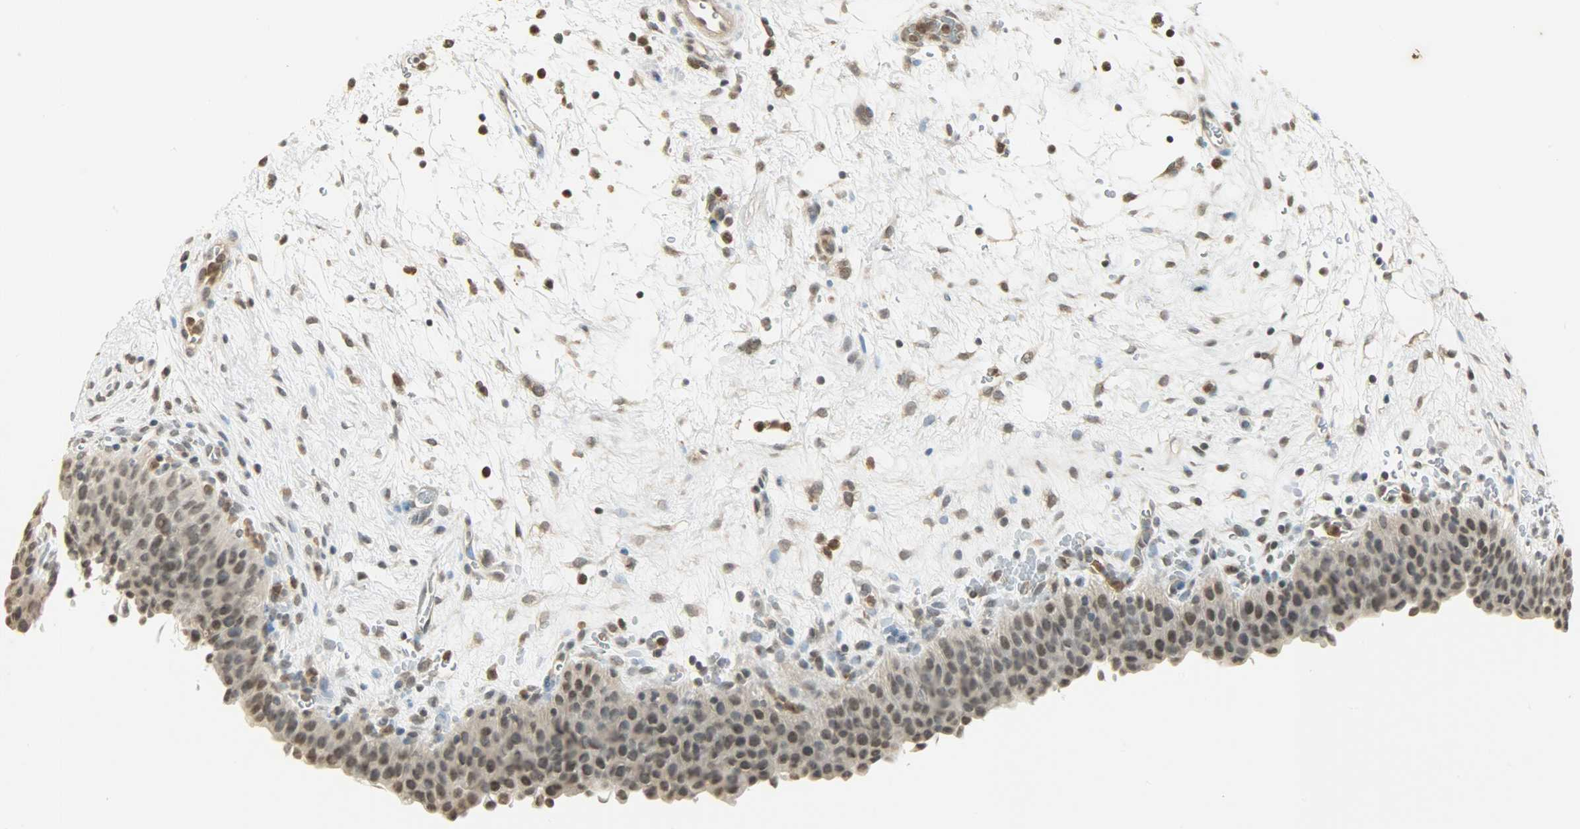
{"staining": {"intensity": "weak", "quantity": "25%-75%", "location": "nuclear"}, "tissue": "urinary bladder", "cell_type": "Urothelial cells", "image_type": "normal", "snomed": [{"axis": "morphology", "description": "Normal tissue, NOS"}, {"axis": "morphology", "description": "Dysplasia, NOS"}, {"axis": "topography", "description": "Urinary bladder"}], "caption": "The image displays staining of unremarkable urinary bladder, revealing weak nuclear protein positivity (brown color) within urothelial cells. The protein is stained brown, and the nuclei are stained in blue (DAB IHC with brightfield microscopy, high magnification).", "gene": "SMARCA5", "patient": {"sex": "male", "age": 35}}